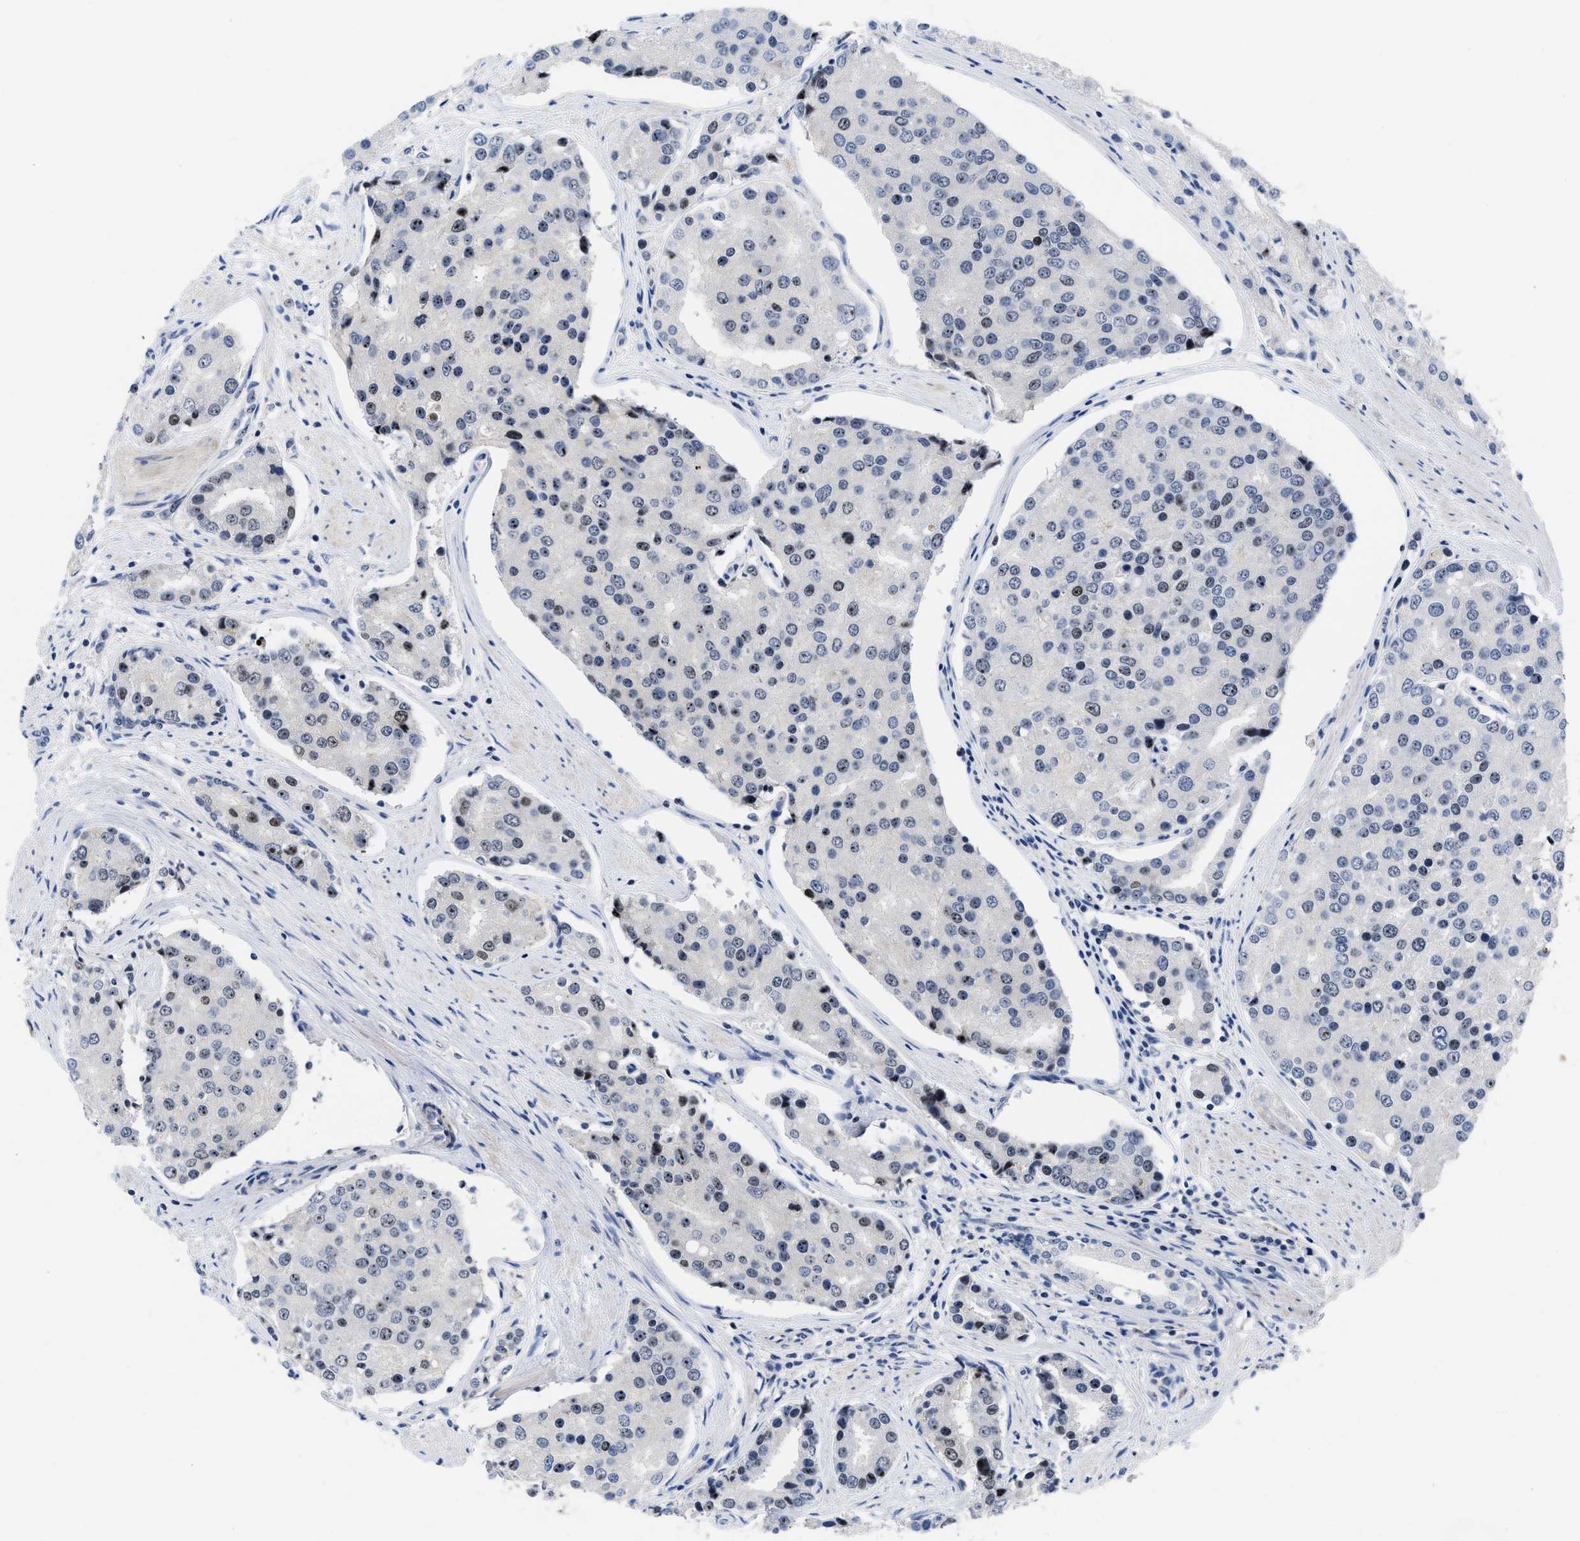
{"staining": {"intensity": "moderate", "quantity": "25%-75%", "location": "nuclear"}, "tissue": "prostate cancer", "cell_type": "Tumor cells", "image_type": "cancer", "snomed": [{"axis": "morphology", "description": "Adenocarcinoma, High grade"}, {"axis": "topography", "description": "Prostate"}], "caption": "High-magnification brightfield microscopy of adenocarcinoma (high-grade) (prostate) stained with DAB (3,3'-diaminobenzidine) (brown) and counterstained with hematoxylin (blue). tumor cells exhibit moderate nuclear expression is appreciated in about25%-75% of cells.", "gene": "NOP58", "patient": {"sex": "male", "age": 50}}